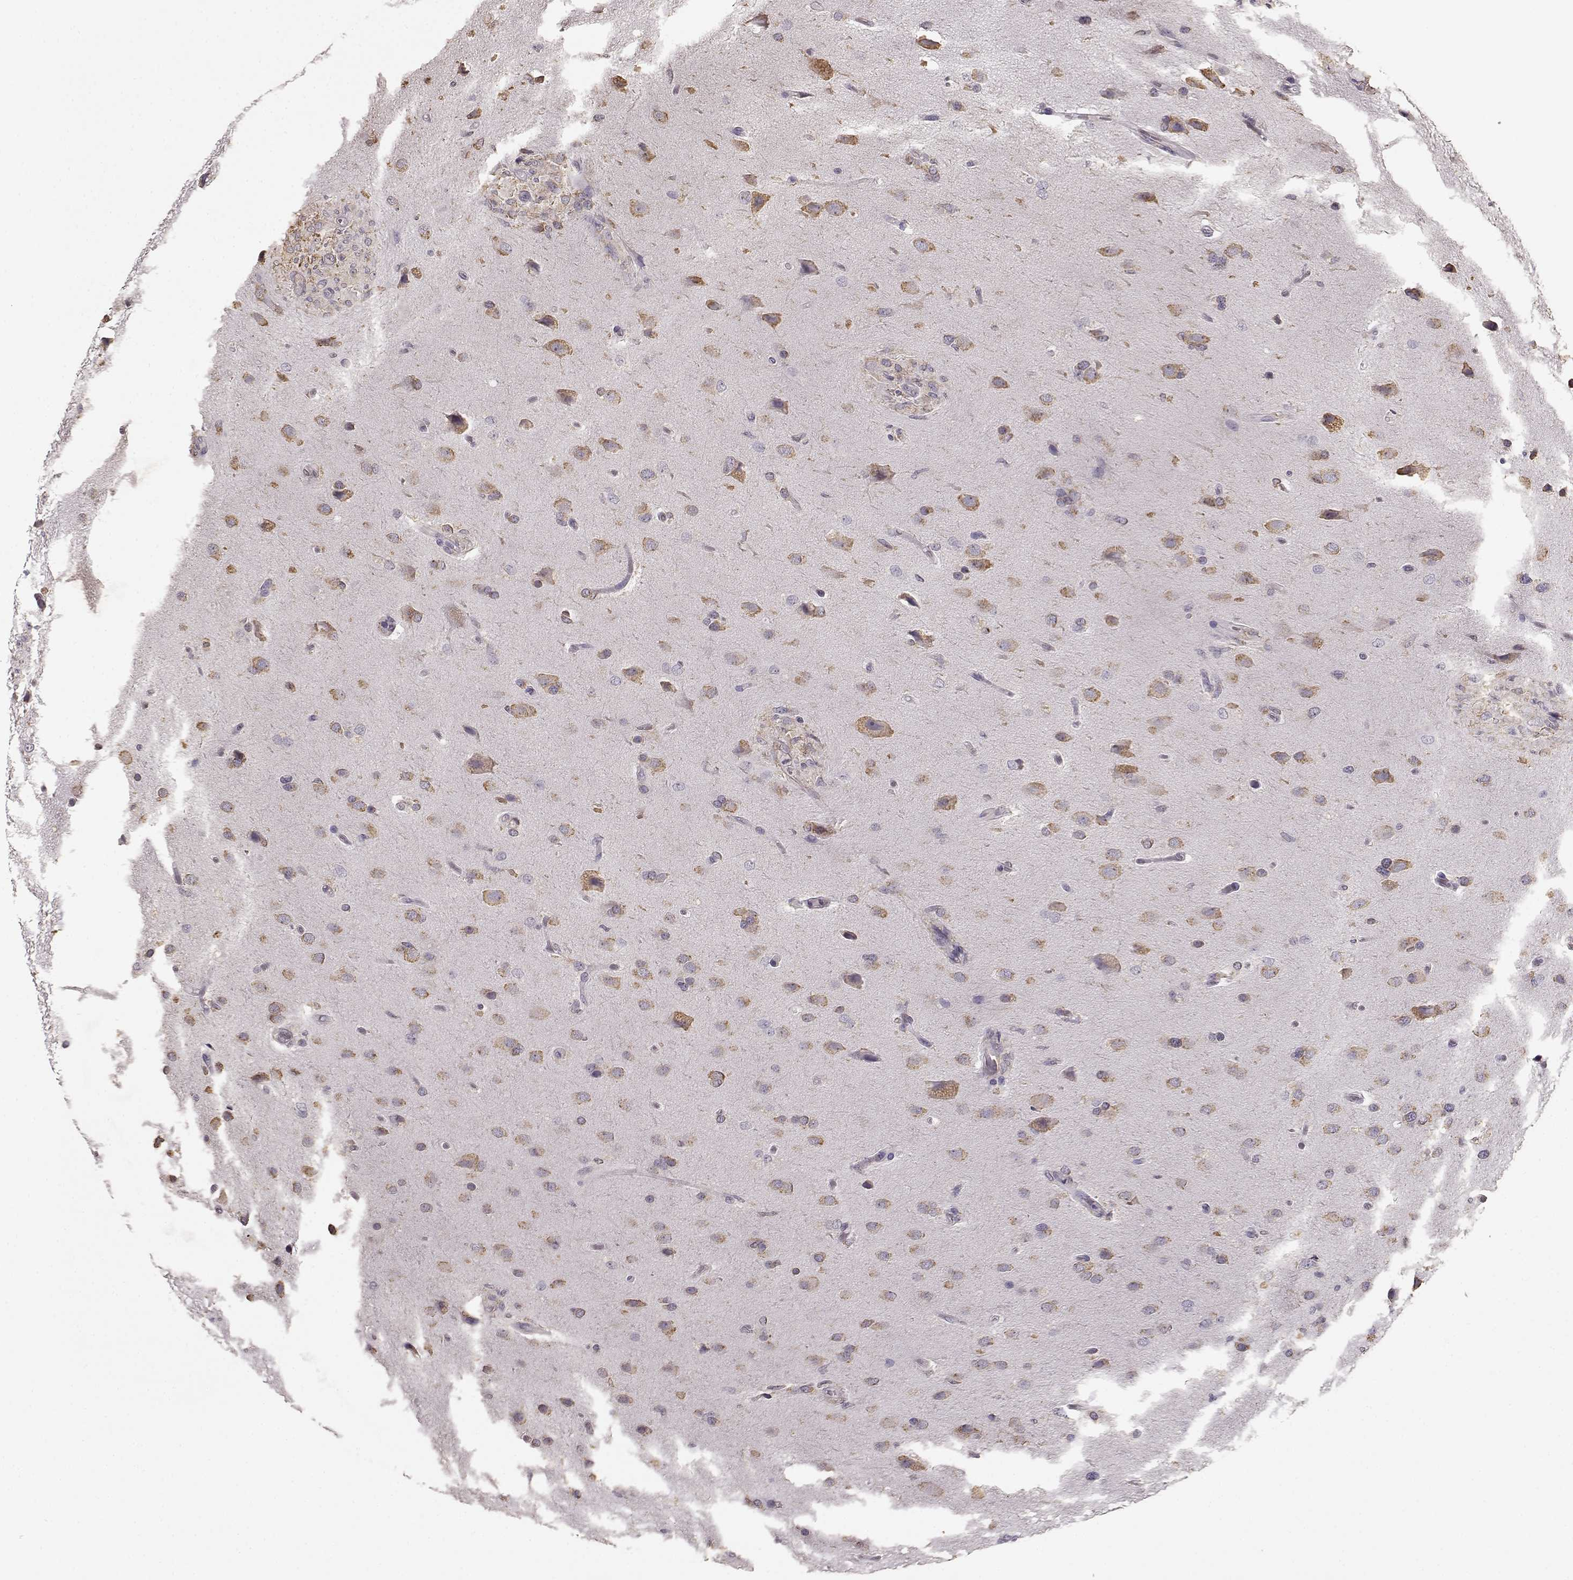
{"staining": {"intensity": "moderate", "quantity": "25%-75%", "location": "cytoplasmic/membranous"}, "tissue": "glioma", "cell_type": "Tumor cells", "image_type": "cancer", "snomed": [{"axis": "morphology", "description": "Glioma, malignant, High grade"}, {"axis": "topography", "description": "Brain"}], "caption": "An immunohistochemistry (IHC) photomicrograph of neoplastic tissue is shown. Protein staining in brown shows moderate cytoplasmic/membranous positivity in glioma within tumor cells. (DAB = brown stain, brightfield microscopy at high magnification).", "gene": "GABRG3", "patient": {"sex": "male", "age": 68}}